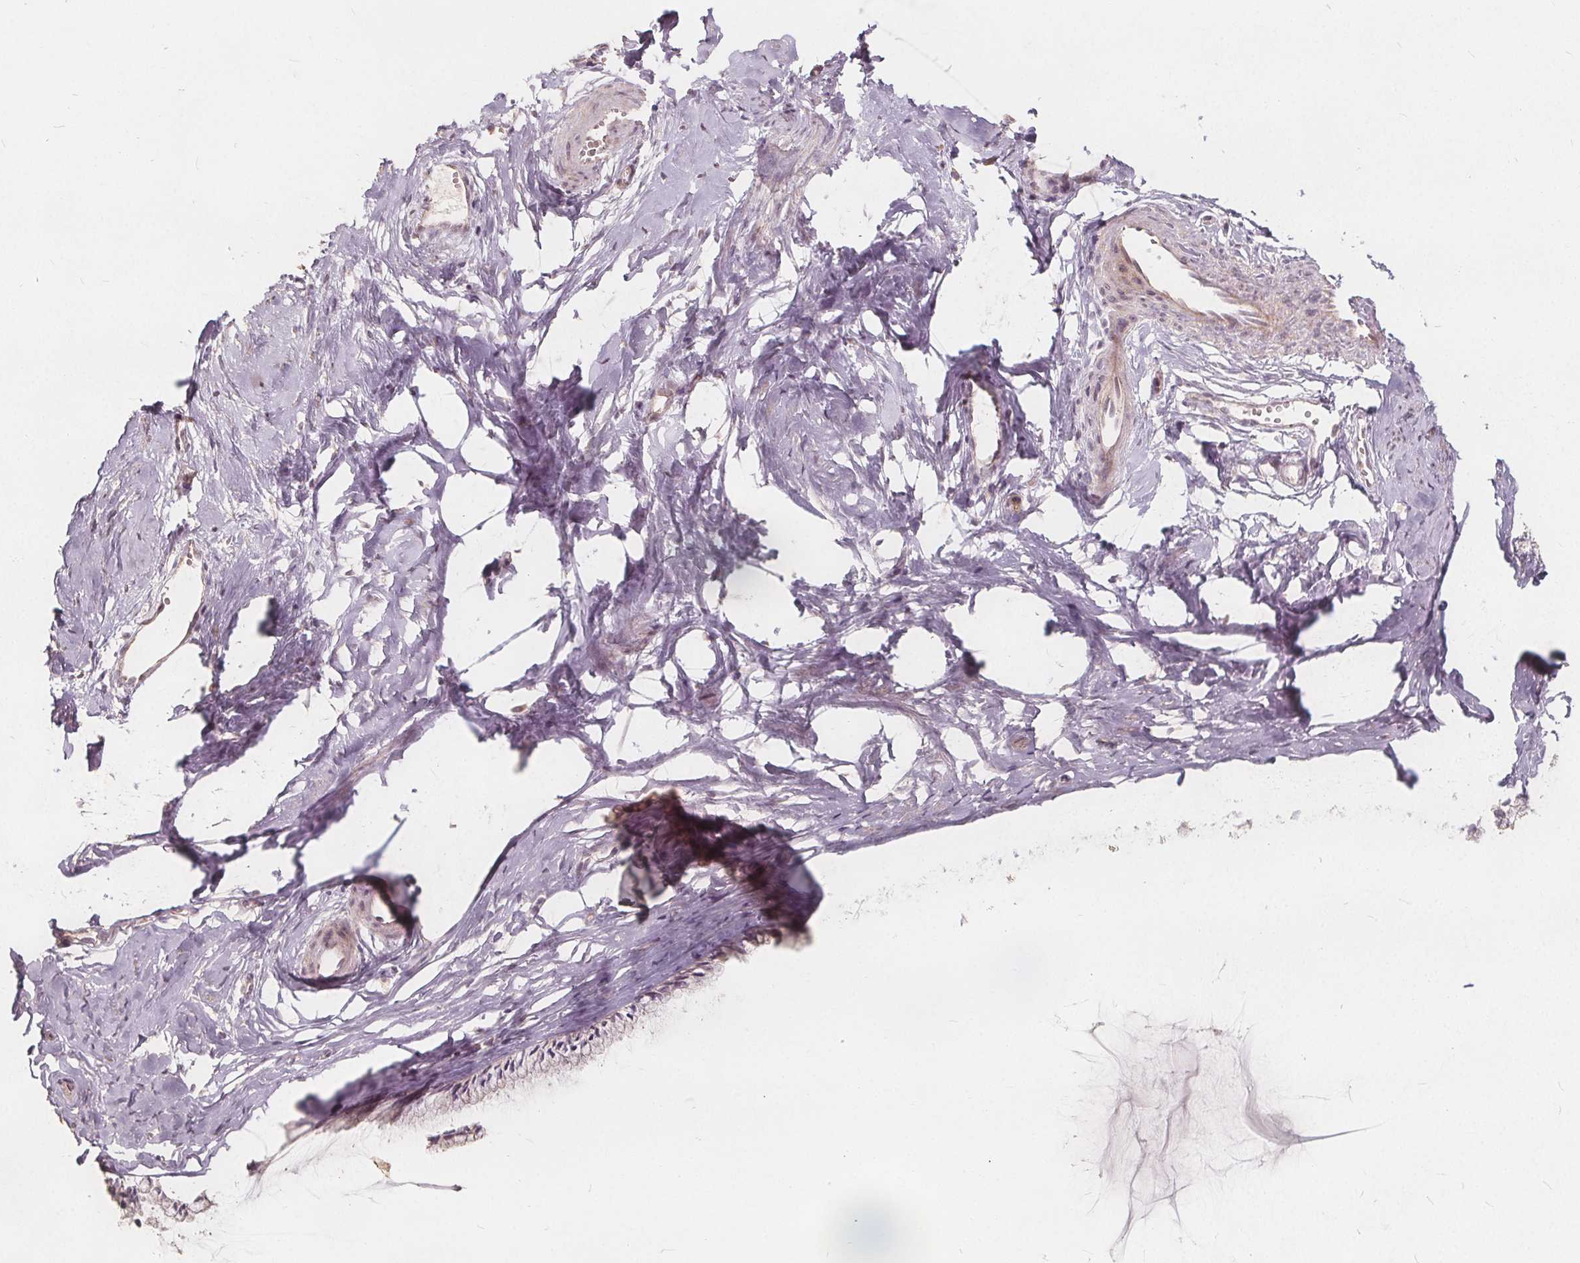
{"staining": {"intensity": "negative", "quantity": "none", "location": "none"}, "tissue": "cervix", "cell_type": "Glandular cells", "image_type": "normal", "snomed": [{"axis": "morphology", "description": "Normal tissue, NOS"}, {"axis": "topography", "description": "Cervix"}], "caption": "The immunohistochemistry (IHC) histopathology image has no significant expression in glandular cells of cervix. (Immunohistochemistry, brightfield microscopy, high magnification).", "gene": "PTPRT", "patient": {"sex": "female", "age": 40}}